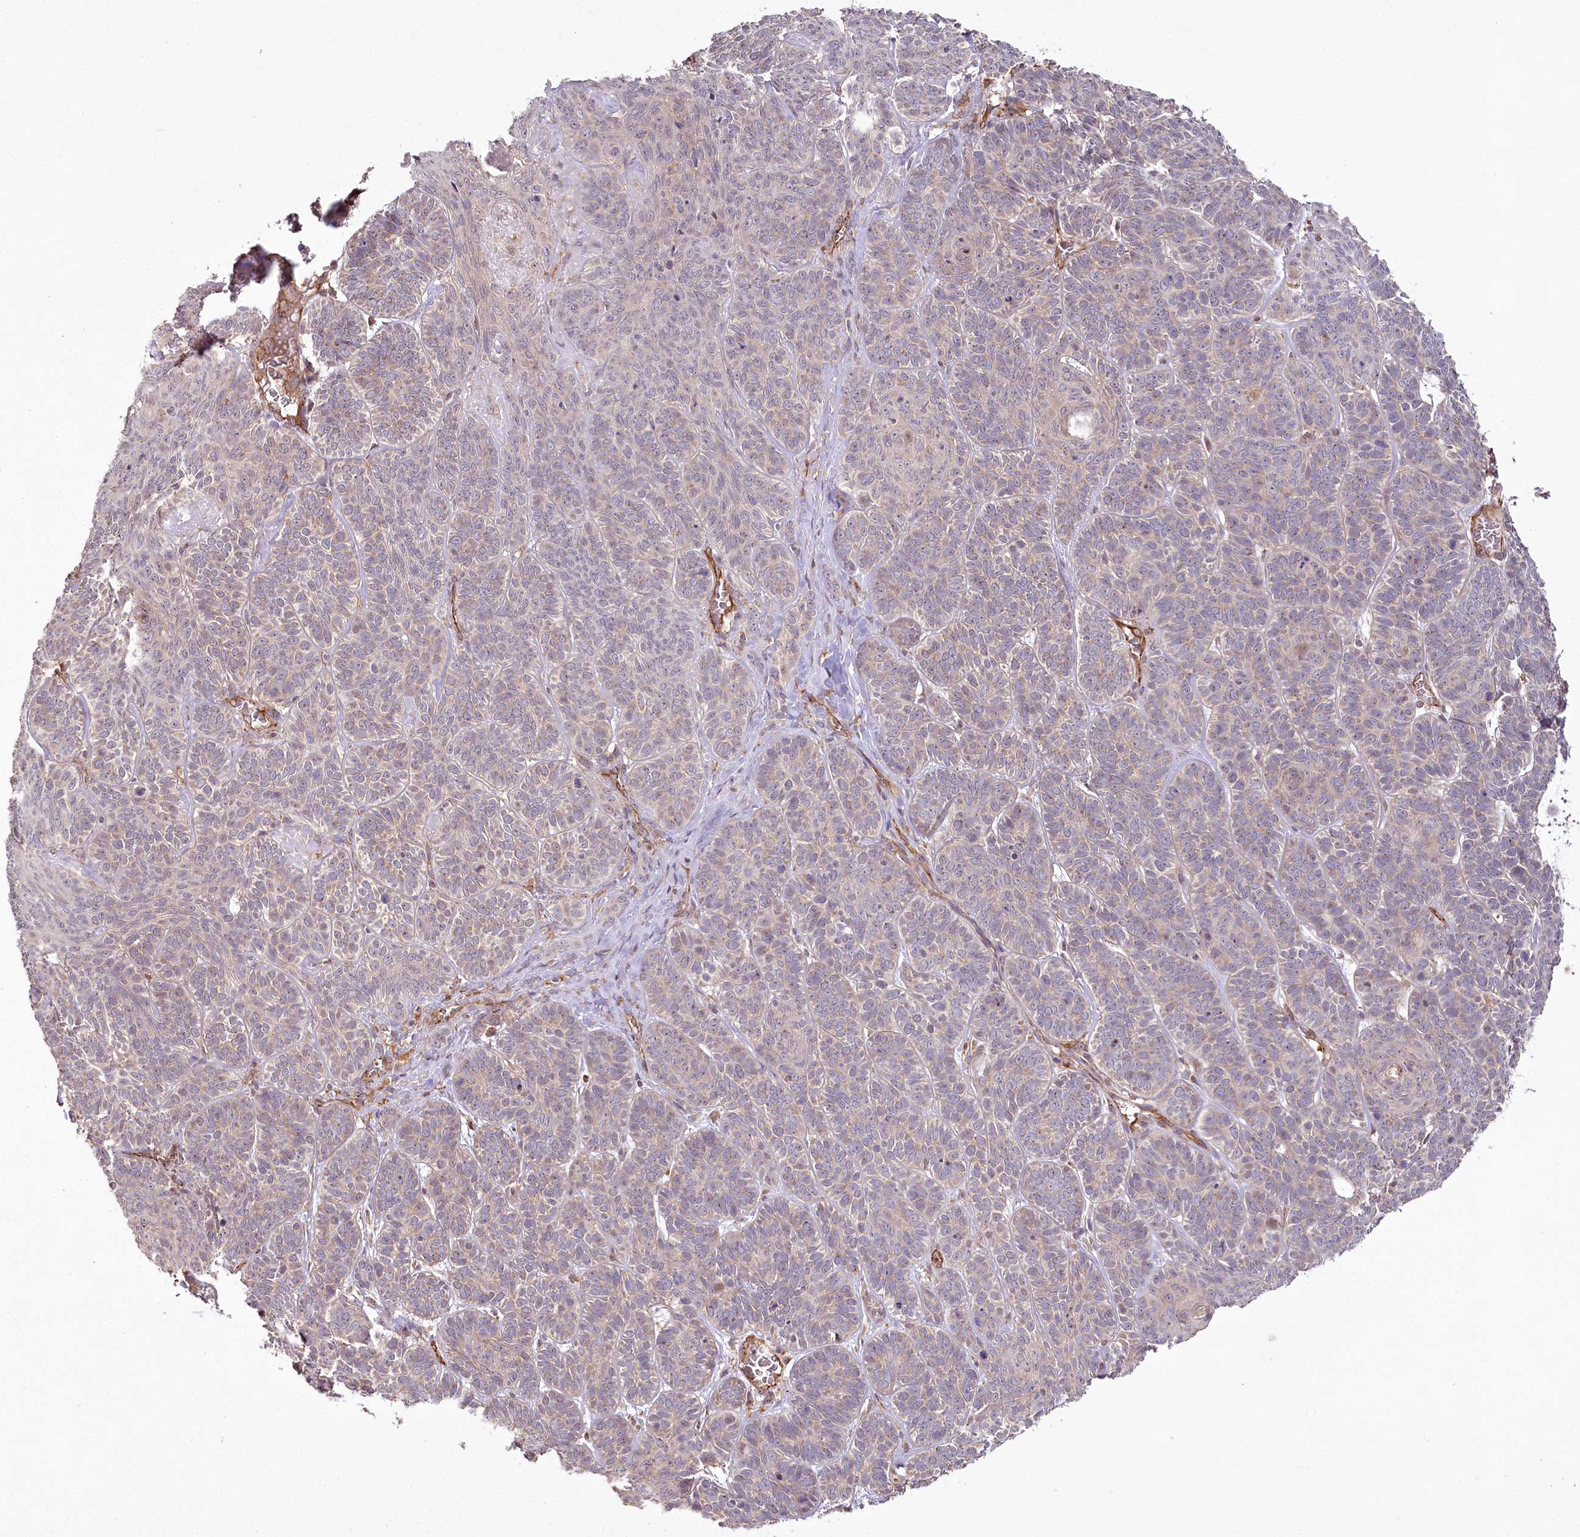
{"staining": {"intensity": "weak", "quantity": "<25%", "location": "cytoplasmic/membranous"}, "tissue": "skin cancer", "cell_type": "Tumor cells", "image_type": "cancer", "snomed": [{"axis": "morphology", "description": "Basal cell carcinoma"}, {"axis": "topography", "description": "Skin"}], "caption": "DAB immunohistochemical staining of human skin cancer (basal cell carcinoma) demonstrates no significant staining in tumor cells. The staining was performed using DAB (3,3'-diaminobenzidine) to visualize the protein expression in brown, while the nuclei were stained in blue with hematoxylin (Magnification: 20x).", "gene": "ALKBH8", "patient": {"sex": "male", "age": 85}}